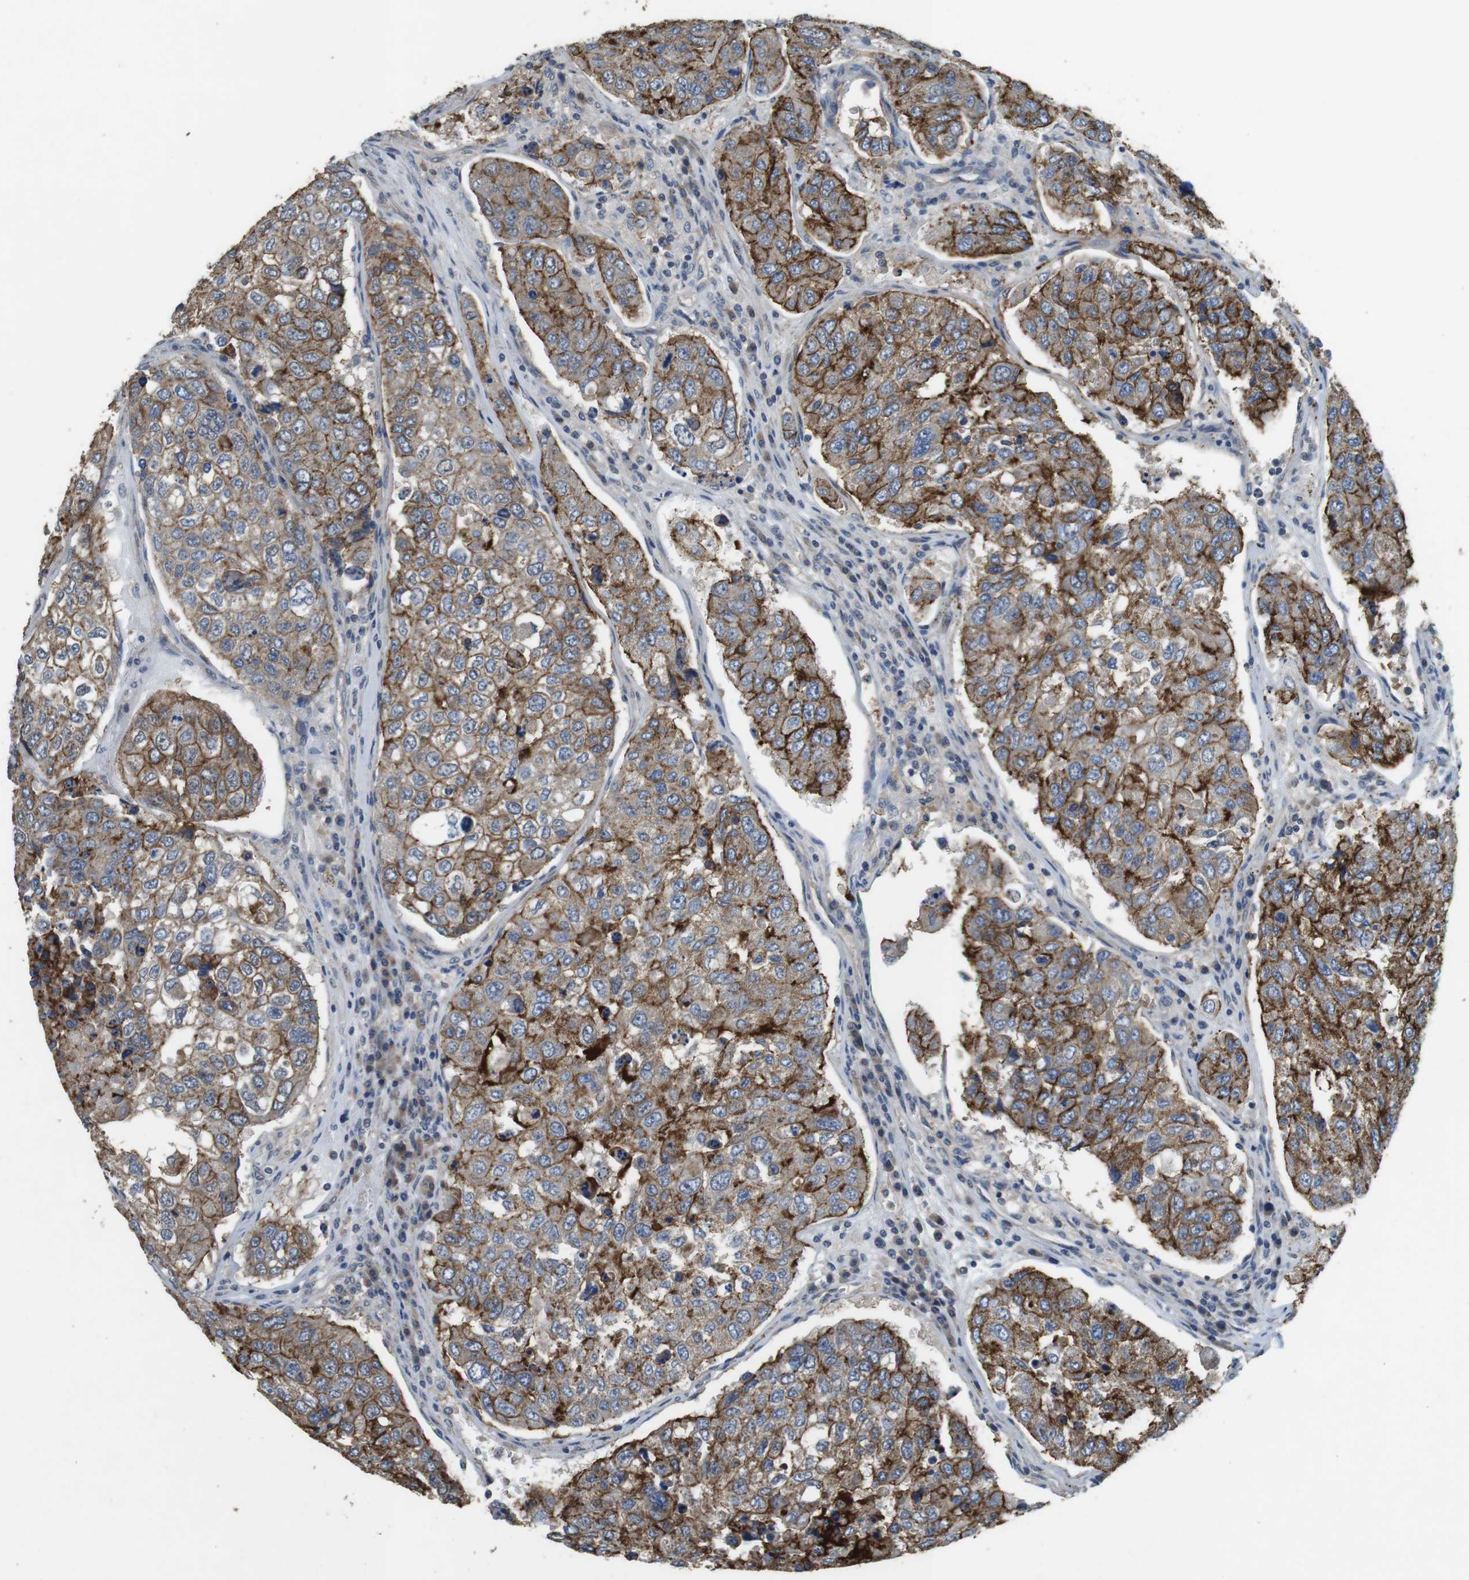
{"staining": {"intensity": "moderate", "quantity": ">75%", "location": "cytoplasmic/membranous"}, "tissue": "urothelial cancer", "cell_type": "Tumor cells", "image_type": "cancer", "snomed": [{"axis": "morphology", "description": "Urothelial carcinoma, High grade"}, {"axis": "topography", "description": "Lymph node"}, {"axis": "topography", "description": "Urinary bladder"}], "caption": "A high-resolution image shows immunohistochemistry staining of urothelial cancer, which reveals moderate cytoplasmic/membranous staining in approximately >75% of tumor cells.", "gene": "CLDN7", "patient": {"sex": "male", "age": 51}}